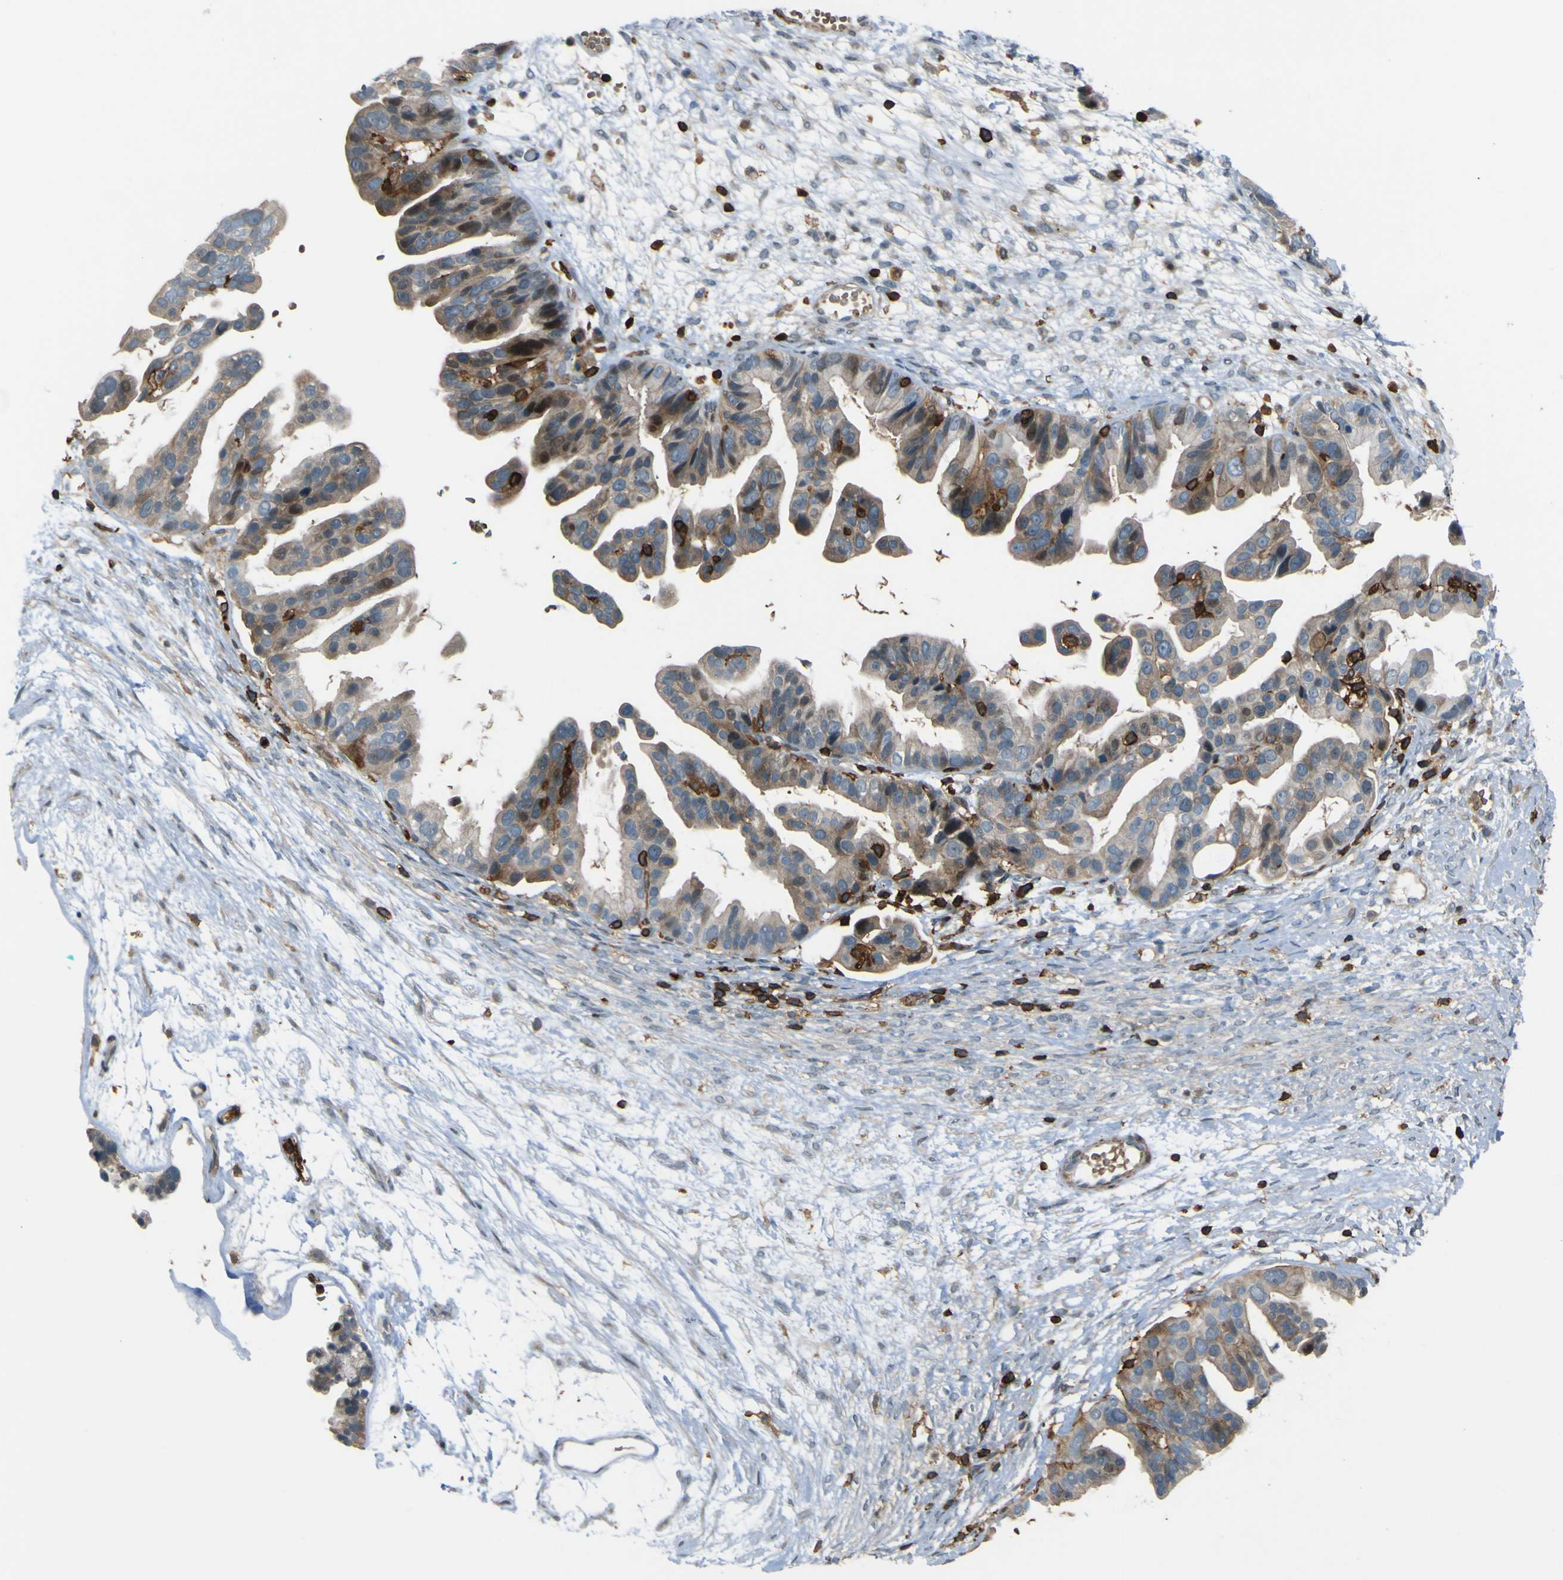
{"staining": {"intensity": "weak", "quantity": ">75%", "location": "cytoplasmic/membranous"}, "tissue": "ovarian cancer", "cell_type": "Tumor cells", "image_type": "cancer", "snomed": [{"axis": "morphology", "description": "Cystadenocarcinoma, serous, NOS"}, {"axis": "topography", "description": "Ovary"}], "caption": "The photomicrograph demonstrates staining of ovarian serous cystadenocarcinoma, revealing weak cytoplasmic/membranous protein expression (brown color) within tumor cells.", "gene": "PCDHB5", "patient": {"sex": "female", "age": 56}}